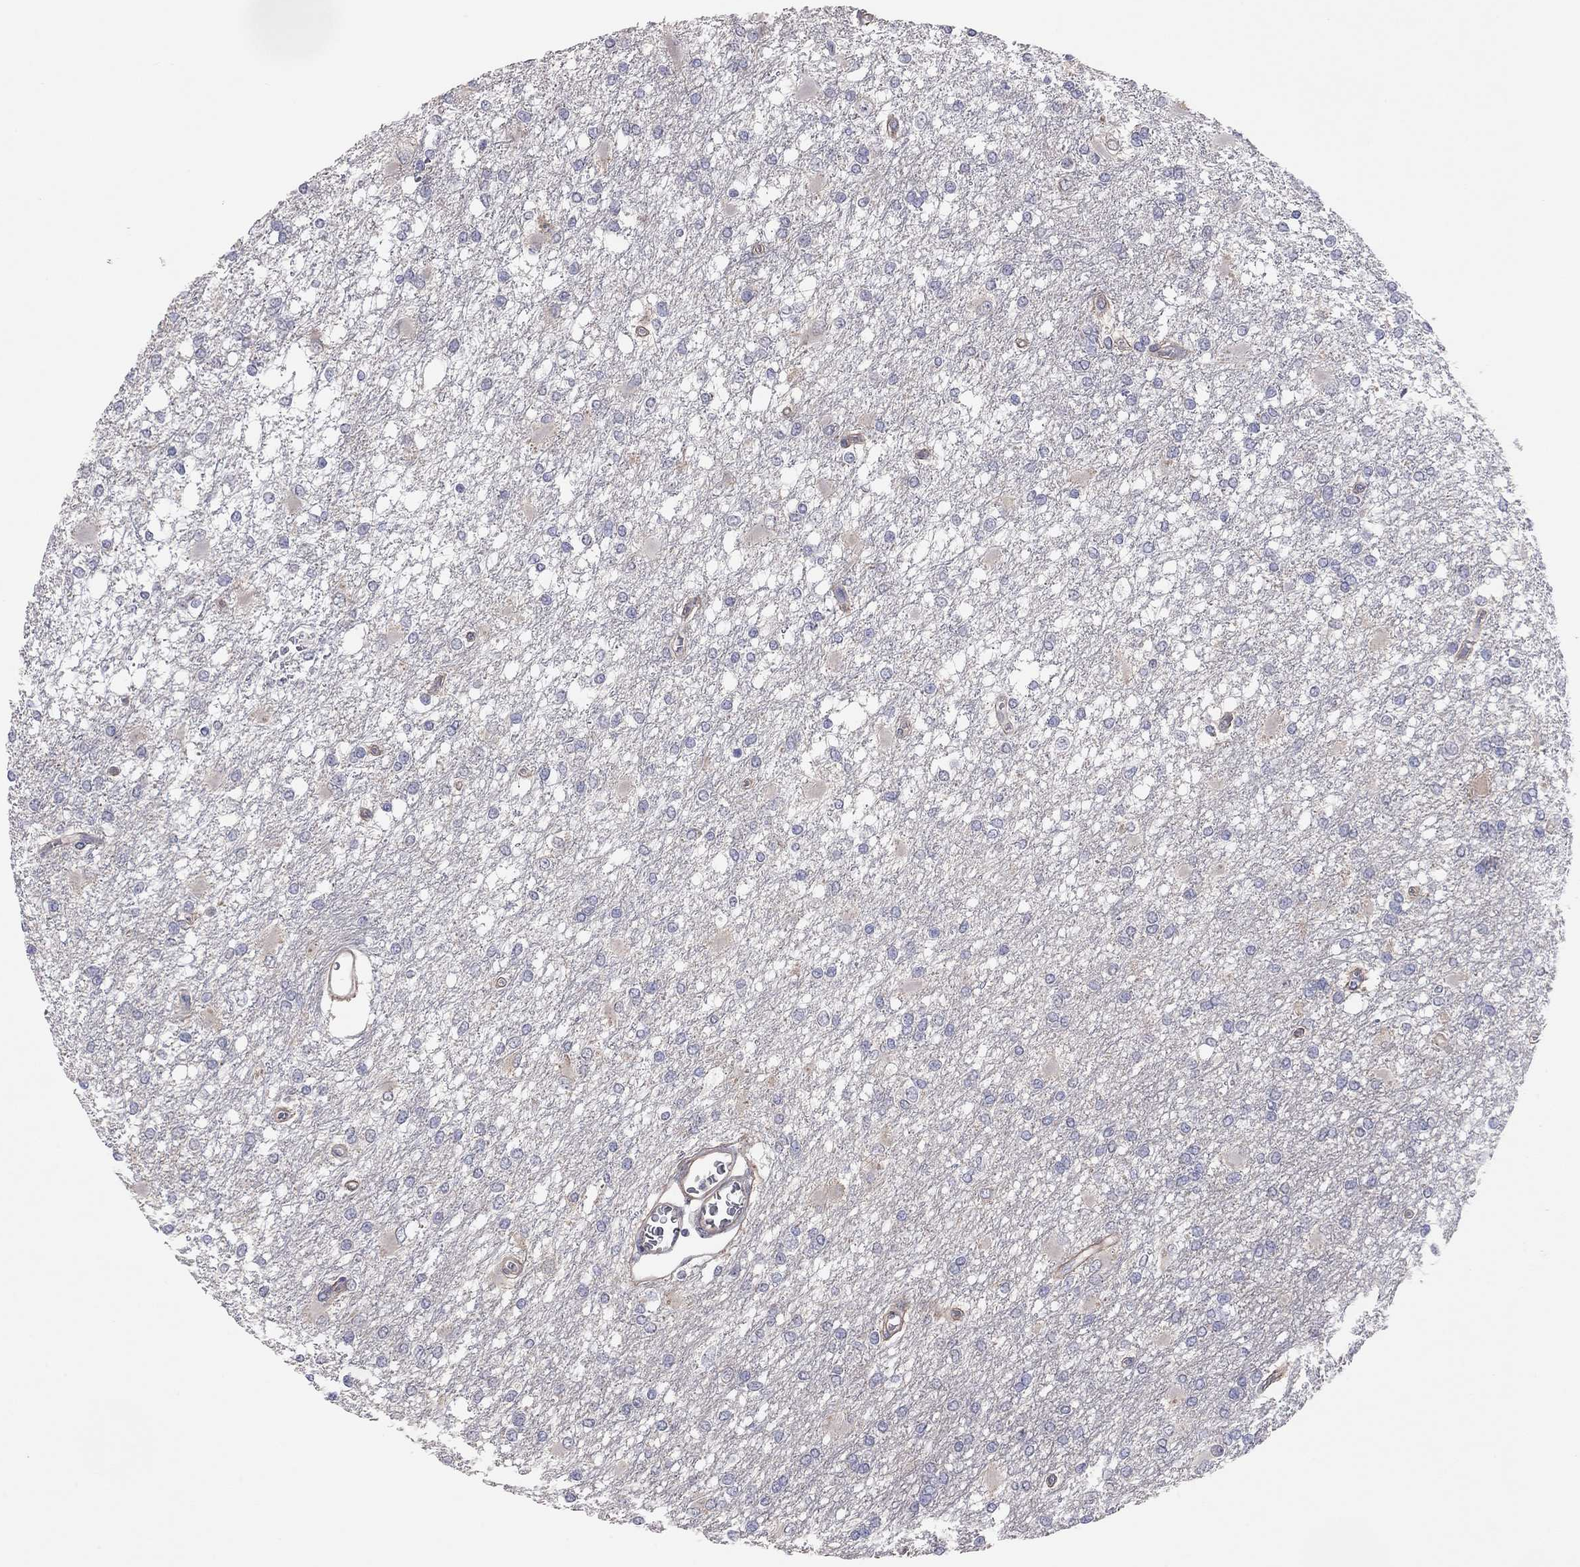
{"staining": {"intensity": "negative", "quantity": "none", "location": "none"}, "tissue": "glioma", "cell_type": "Tumor cells", "image_type": "cancer", "snomed": [{"axis": "morphology", "description": "Glioma, malignant, High grade"}, {"axis": "topography", "description": "Cerebral cortex"}], "caption": "Tumor cells are negative for protein expression in human malignant glioma (high-grade). (Immunohistochemistry (ihc), brightfield microscopy, high magnification).", "gene": "KCNB1", "patient": {"sex": "male", "age": 79}}